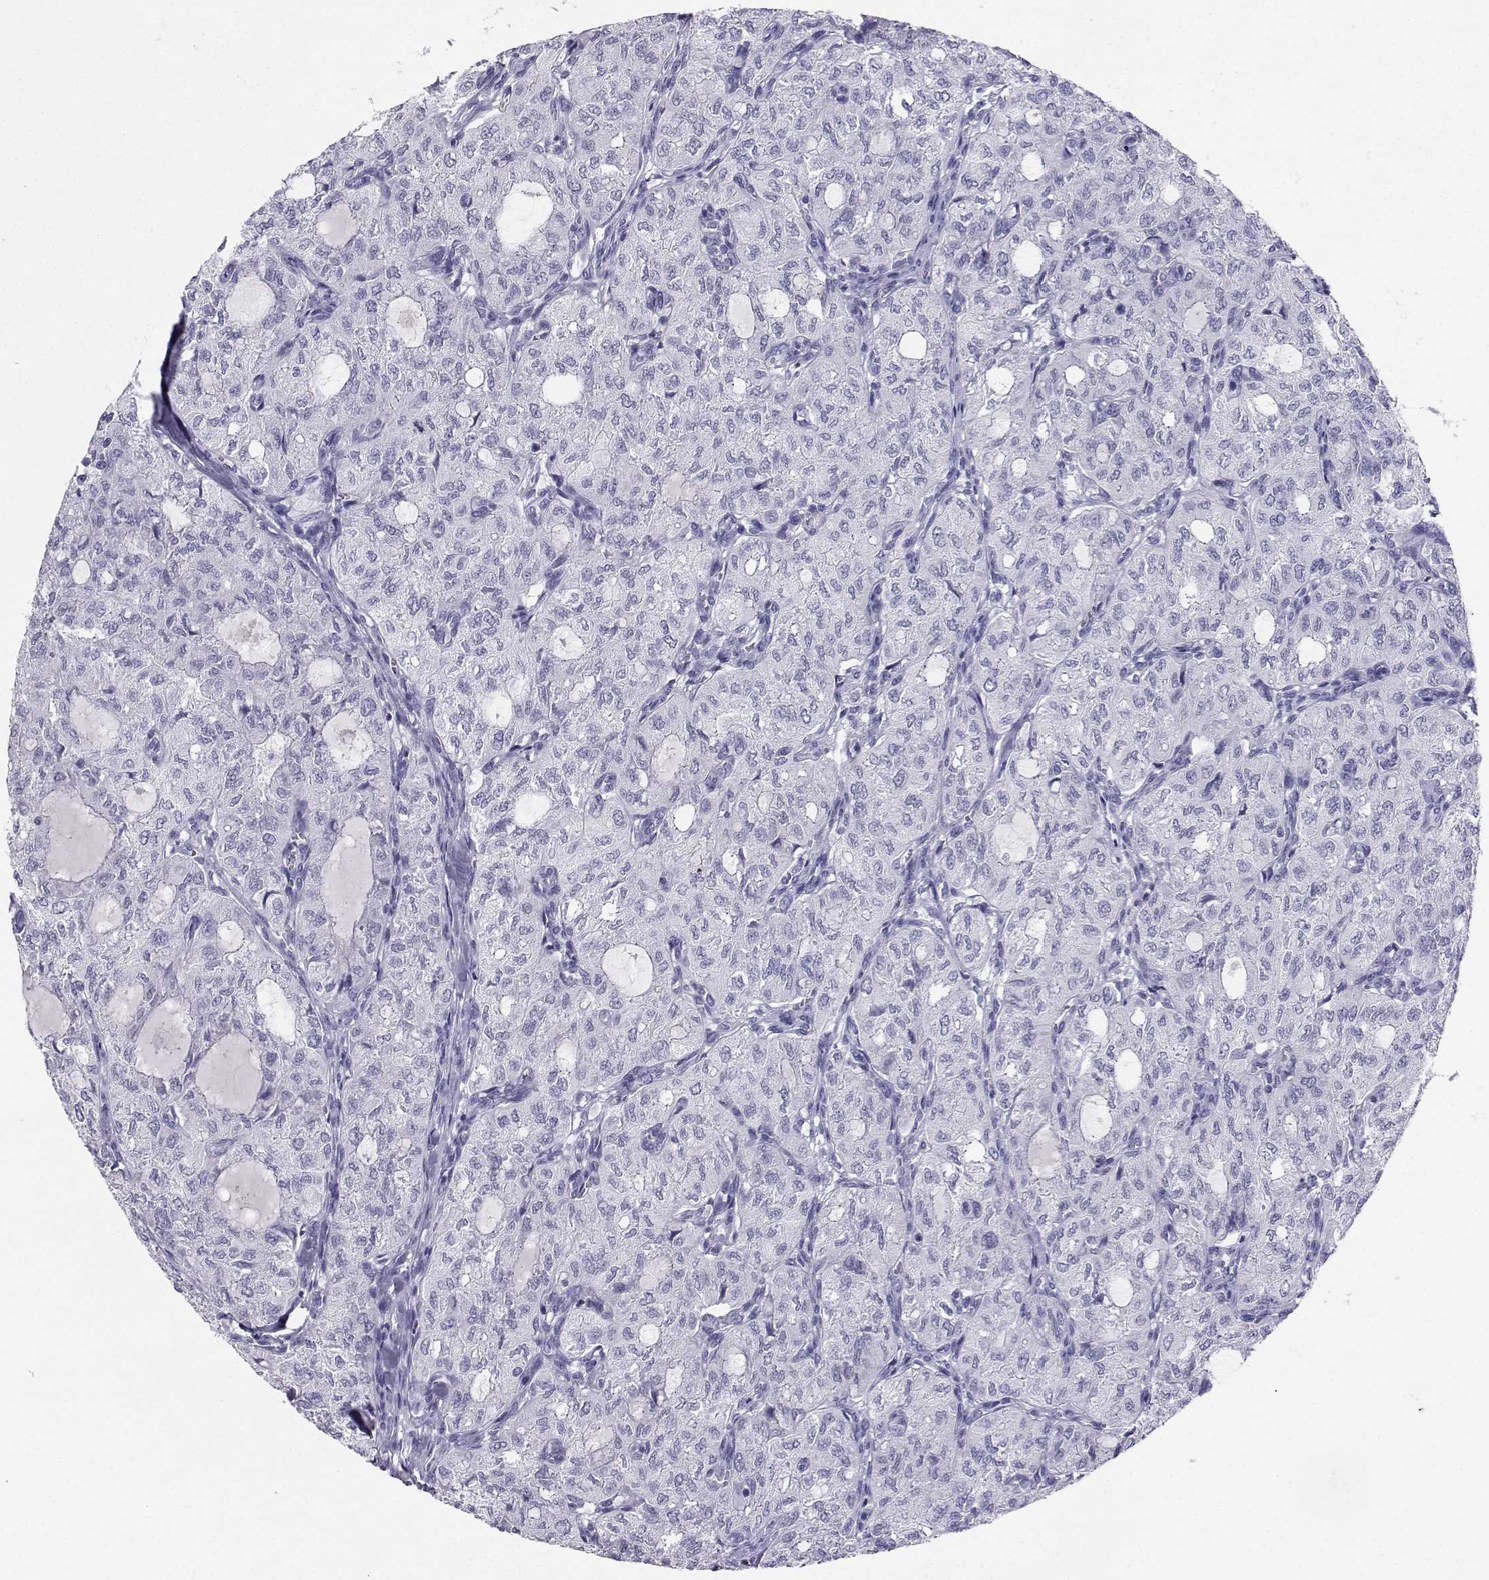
{"staining": {"intensity": "negative", "quantity": "none", "location": "none"}, "tissue": "thyroid cancer", "cell_type": "Tumor cells", "image_type": "cancer", "snomed": [{"axis": "morphology", "description": "Follicular adenoma carcinoma, NOS"}, {"axis": "topography", "description": "Thyroid gland"}], "caption": "IHC photomicrograph of neoplastic tissue: human thyroid cancer (follicular adenoma carcinoma) stained with DAB demonstrates no significant protein expression in tumor cells. The staining was performed using DAB to visualize the protein expression in brown, while the nuclei were stained in blue with hematoxylin (Magnification: 20x).", "gene": "SST", "patient": {"sex": "male", "age": 75}}